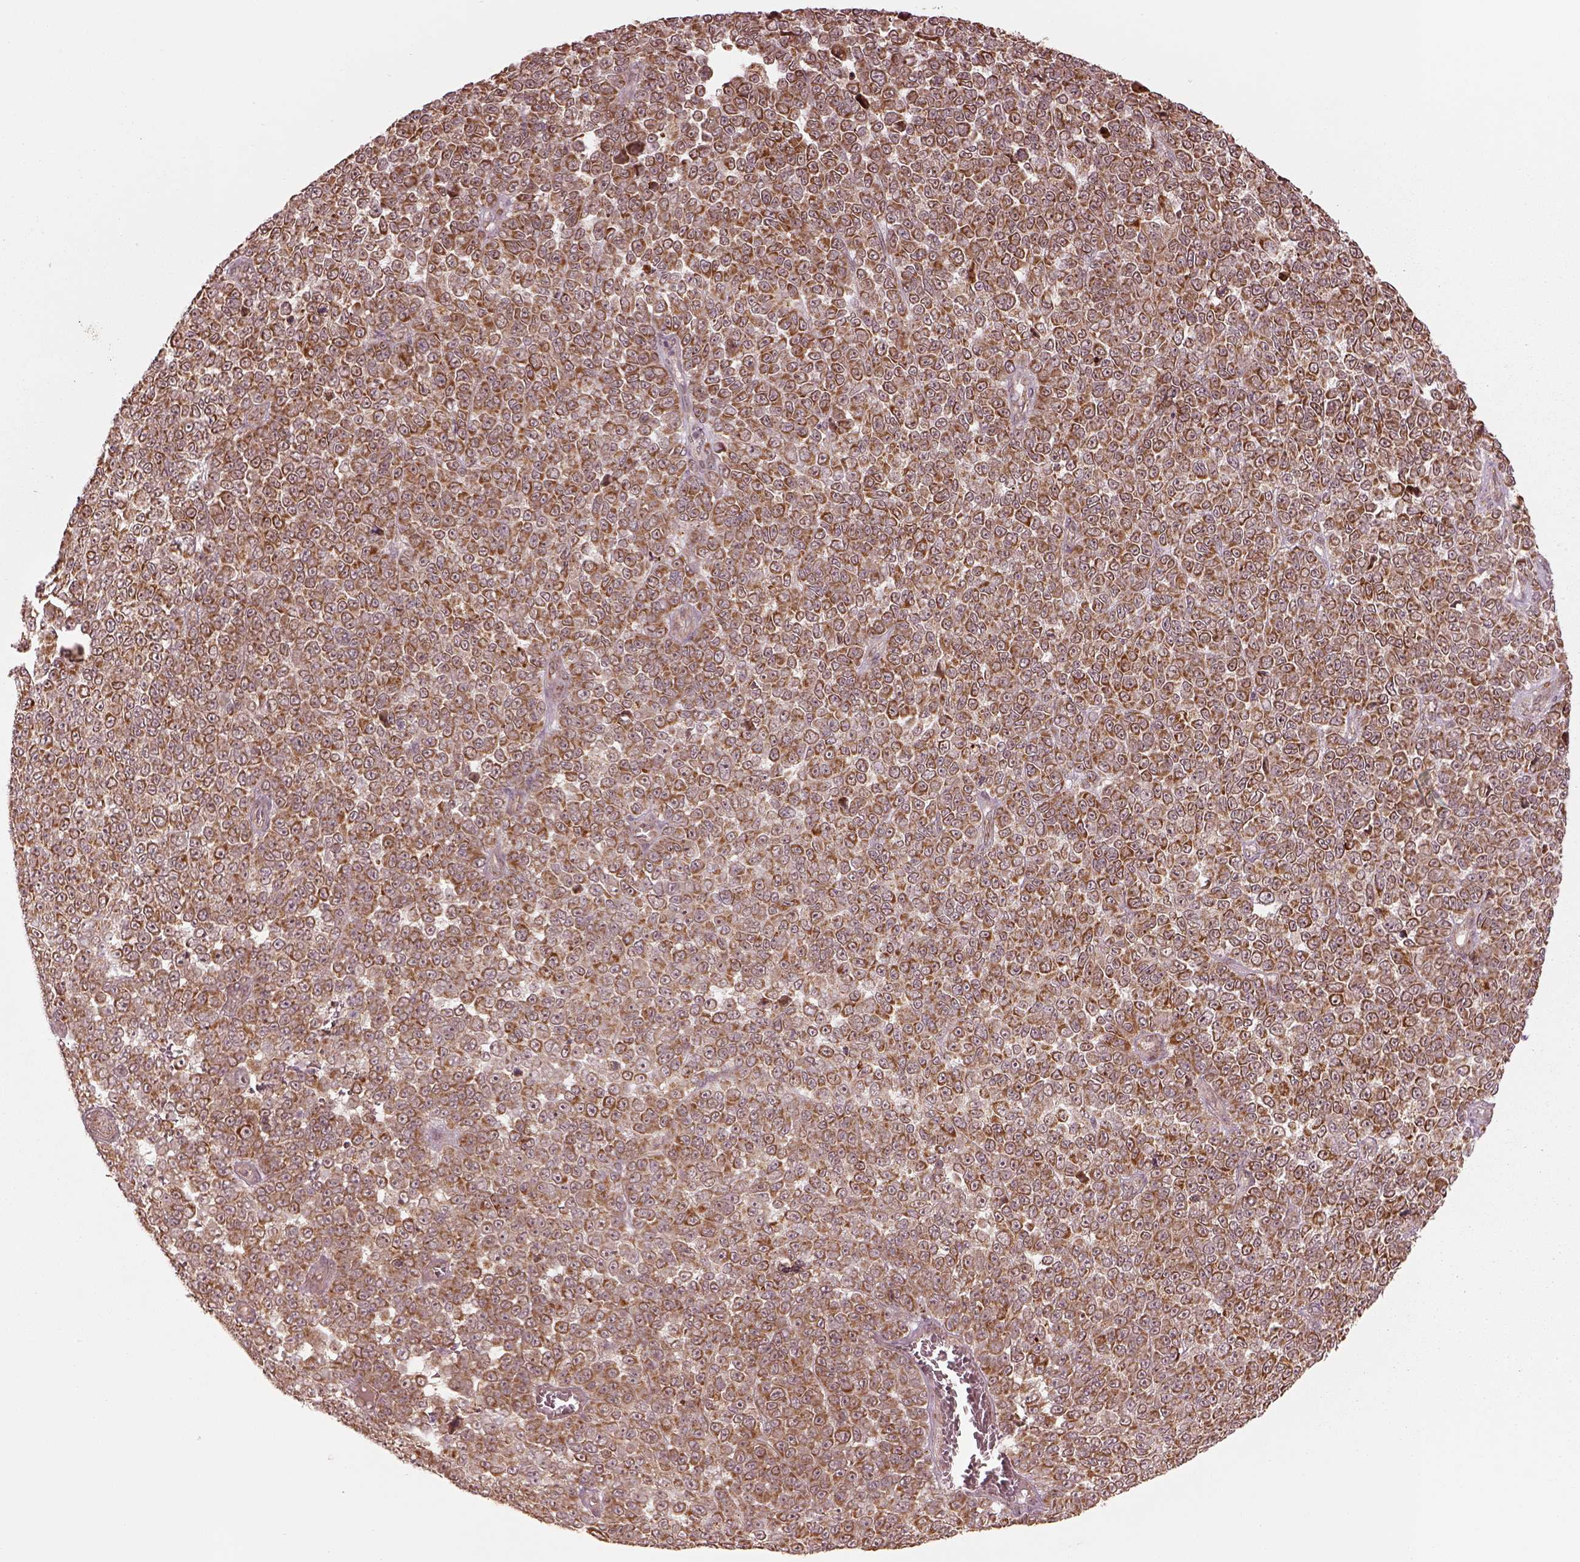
{"staining": {"intensity": "moderate", "quantity": ">75%", "location": "cytoplasmic/membranous"}, "tissue": "melanoma", "cell_type": "Tumor cells", "image_type": "cancer", "snomed": [{"axis": "morphology", "description": "Malignant melanoma, NOS"}, {"axis": "topography", "description": "Skin"}], "caption": "Immunohistochemistry photomicrograph of malignant melanoma stained for a protein (brown), which reveals medium levels of moderate cytoplasmic/membranous expression in about >75% of tumor cells.", "gene": "SEL1L3", "patient": {"sex": "female", "age": 95}}